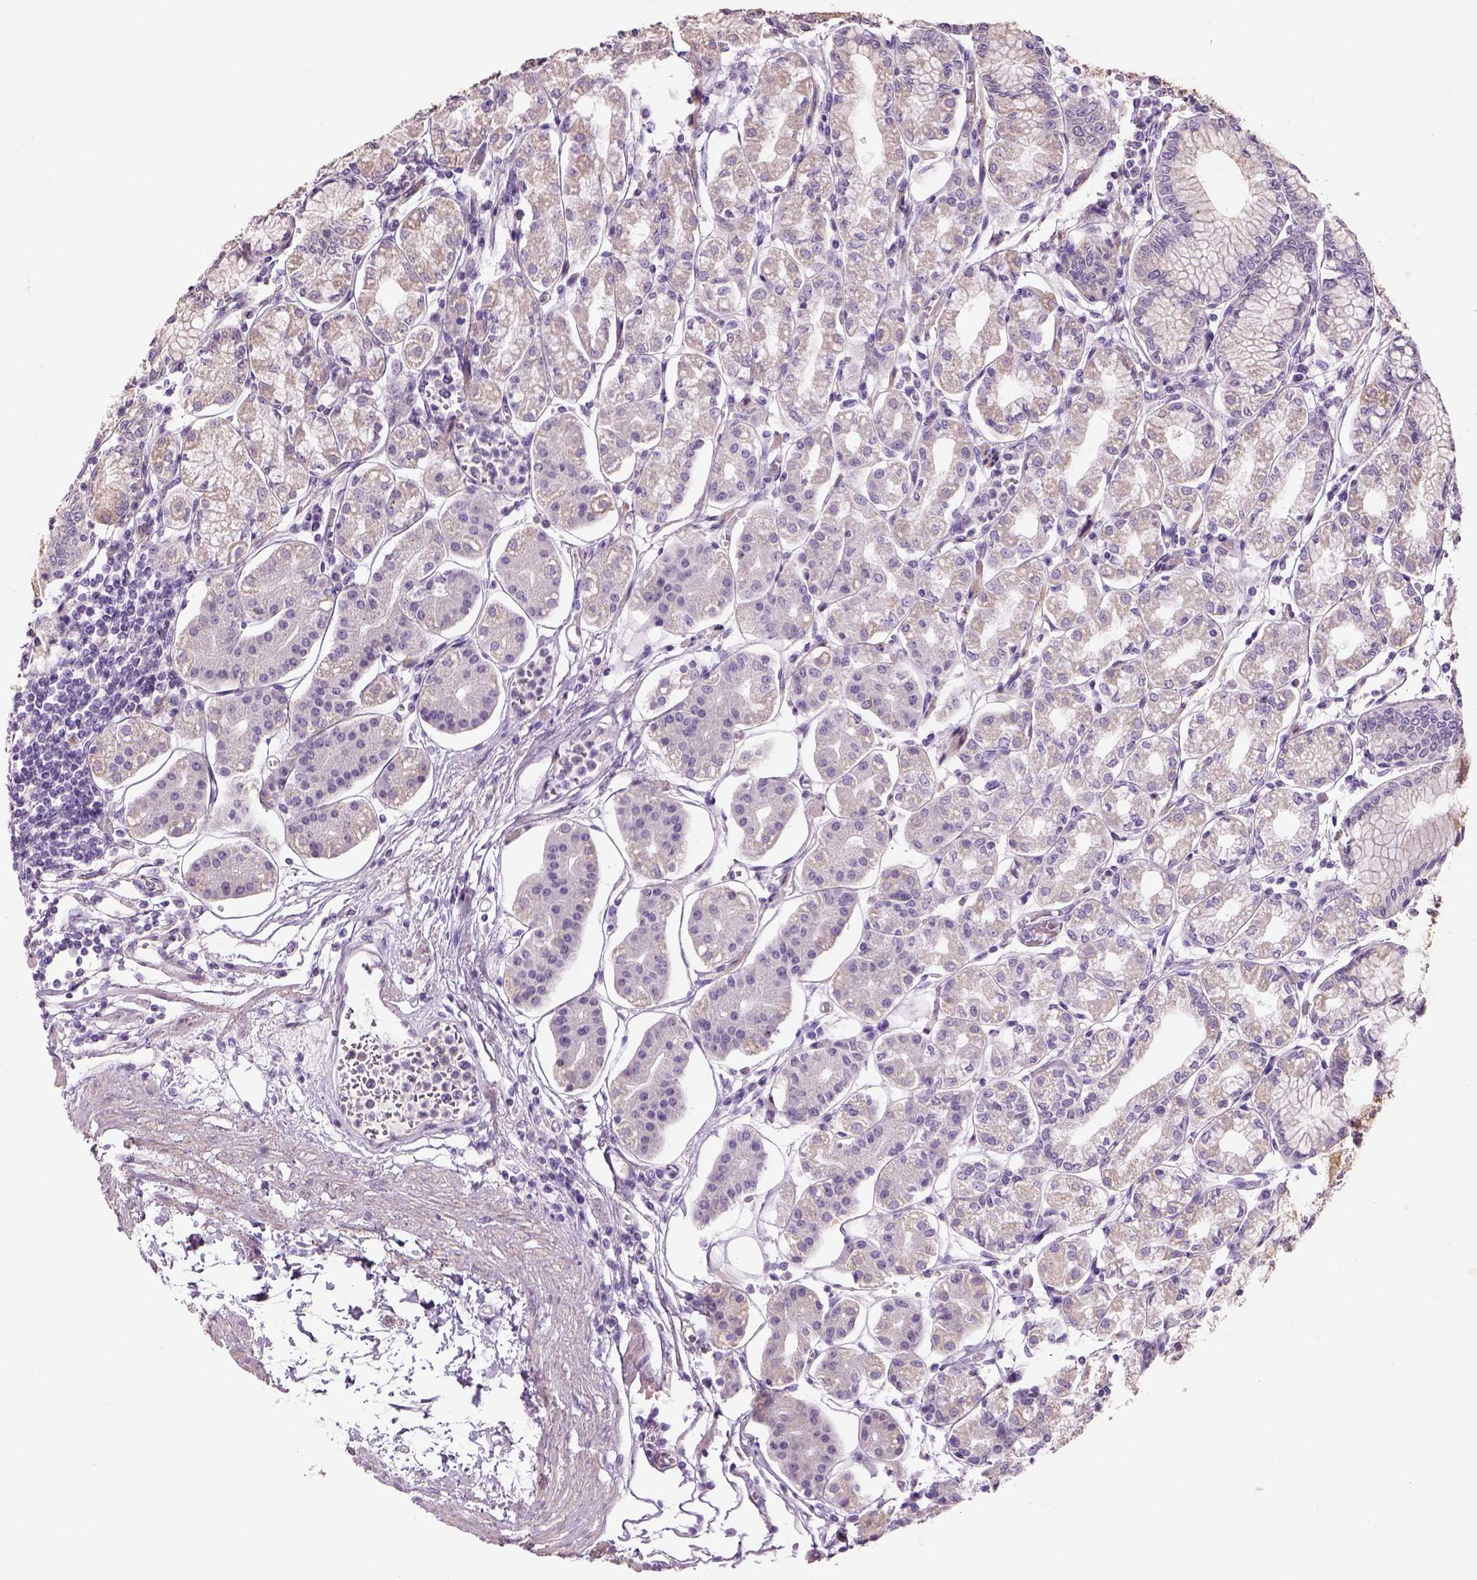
{"staining": {"intensity": "weak", "quantity": "<25%", "location": "cytoplasmic/membranous"}, "tissue": "stomach", "cell_type": "Glandular cells", "image_type": "normal", "snomed": [{"axis": "morphology", "description": "Normal tissue, NOS"}, {"axis": "topography", "description": "Skeletal muscle"}, {"axis": "topography", "description": "Stomach"}], "caption": "Image shows no significant protein expression in glandular cells of unremarkable stomach. The staining is performed using DAB brown chromogen with nuclei counter-stained in using hematoxylin.", "gene": "IFT52", "patient": {"sex": "female", "age": 57}}